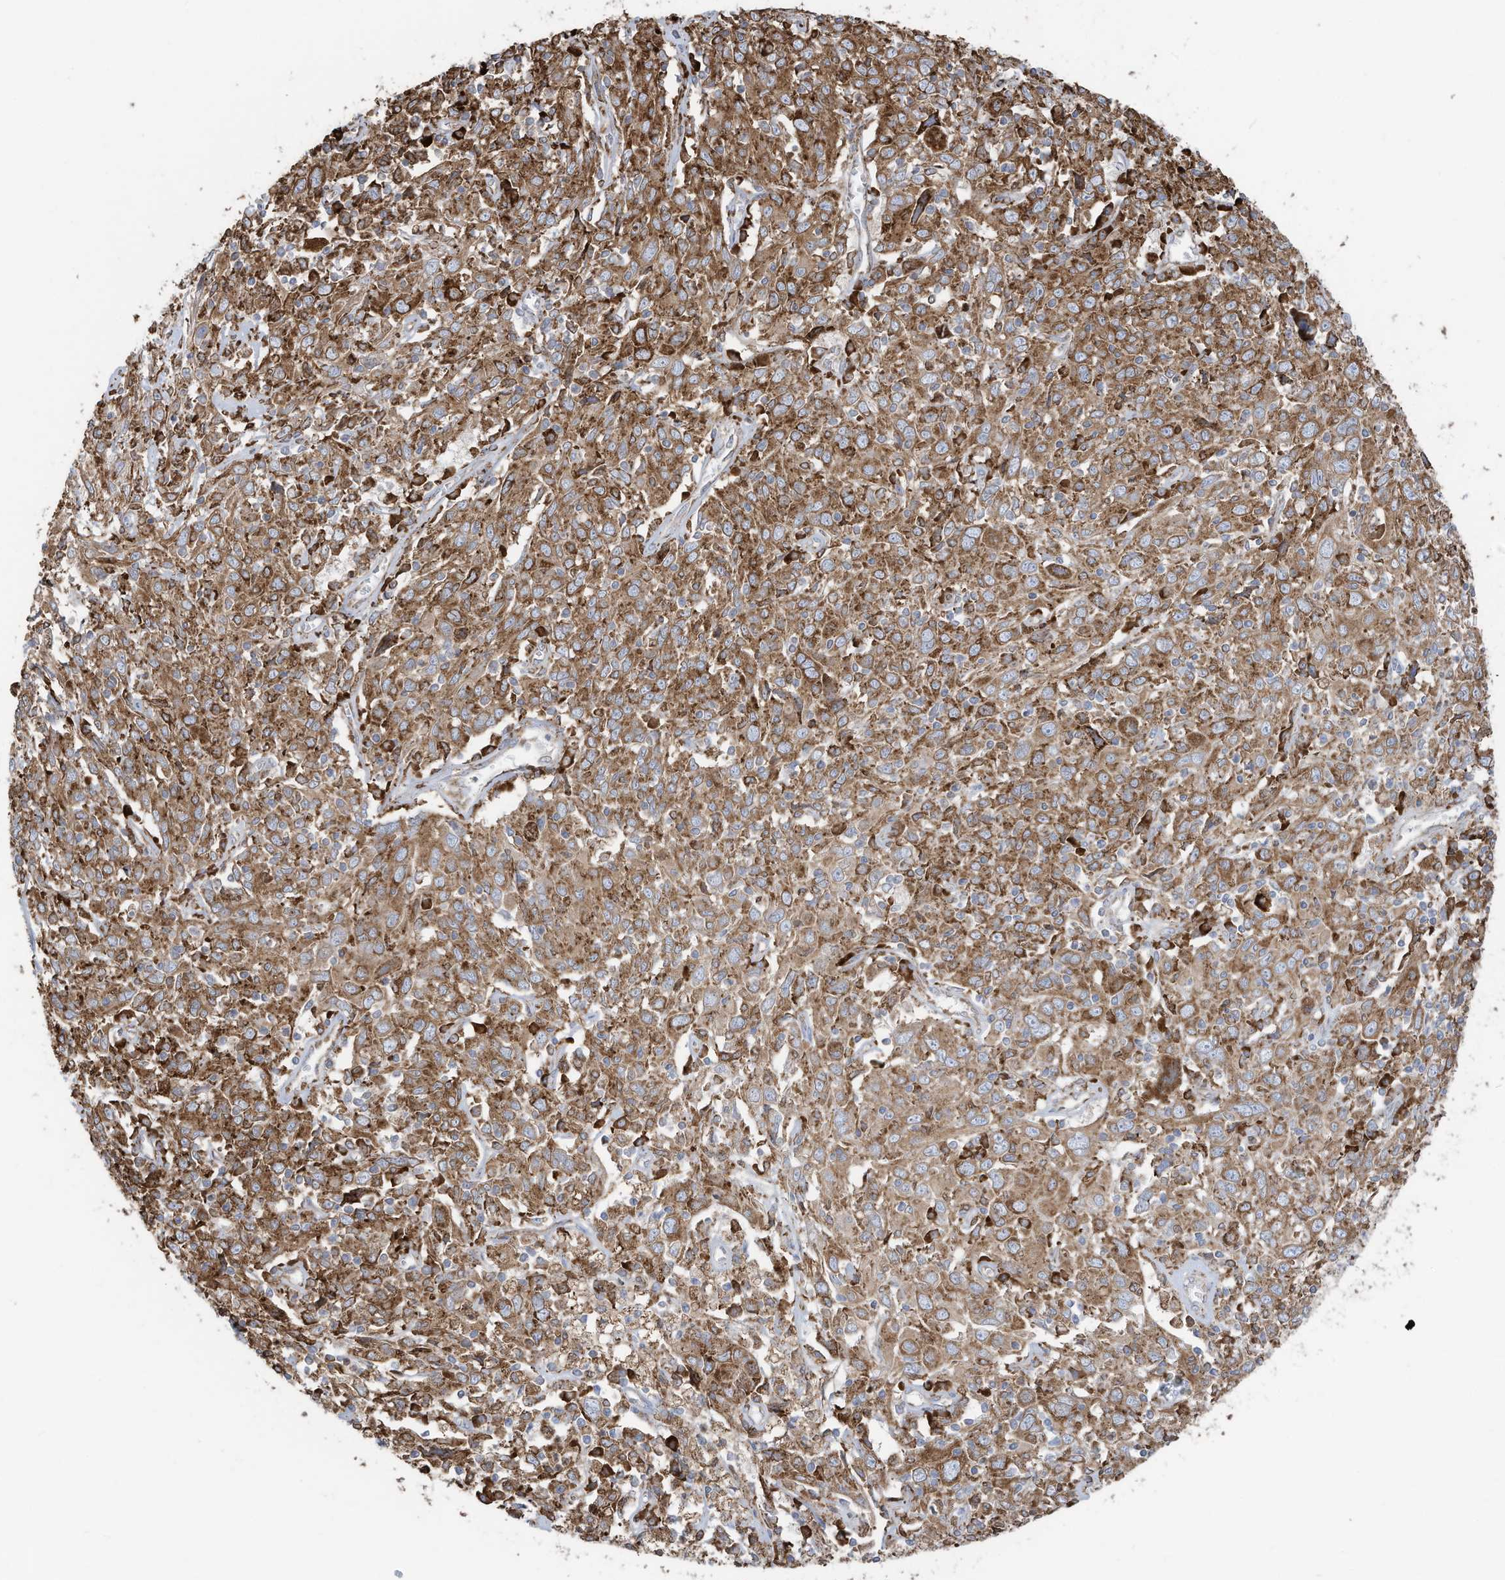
{"staining": {"intensity": "moderate", "quantity": ">75%", "location": "cytoplasmic/membranous"}, "tissue": "cervical cancer", "cell_type": "Tumor cells", "image_type": "cancer", "snomed": [{"axis": "morphology", "description": "Squamous cell carcinoma, NOS"}, {"axis": "topography", "description": "Cervix"}], "caption": "IHC of human cervical cancer reveals medium levels of moderate cytoplasmic/membranous positivity in approximately >75% of tumor cells.", "gene": "ZNF354C", "patient": {"sex": "female", "age": 46}}